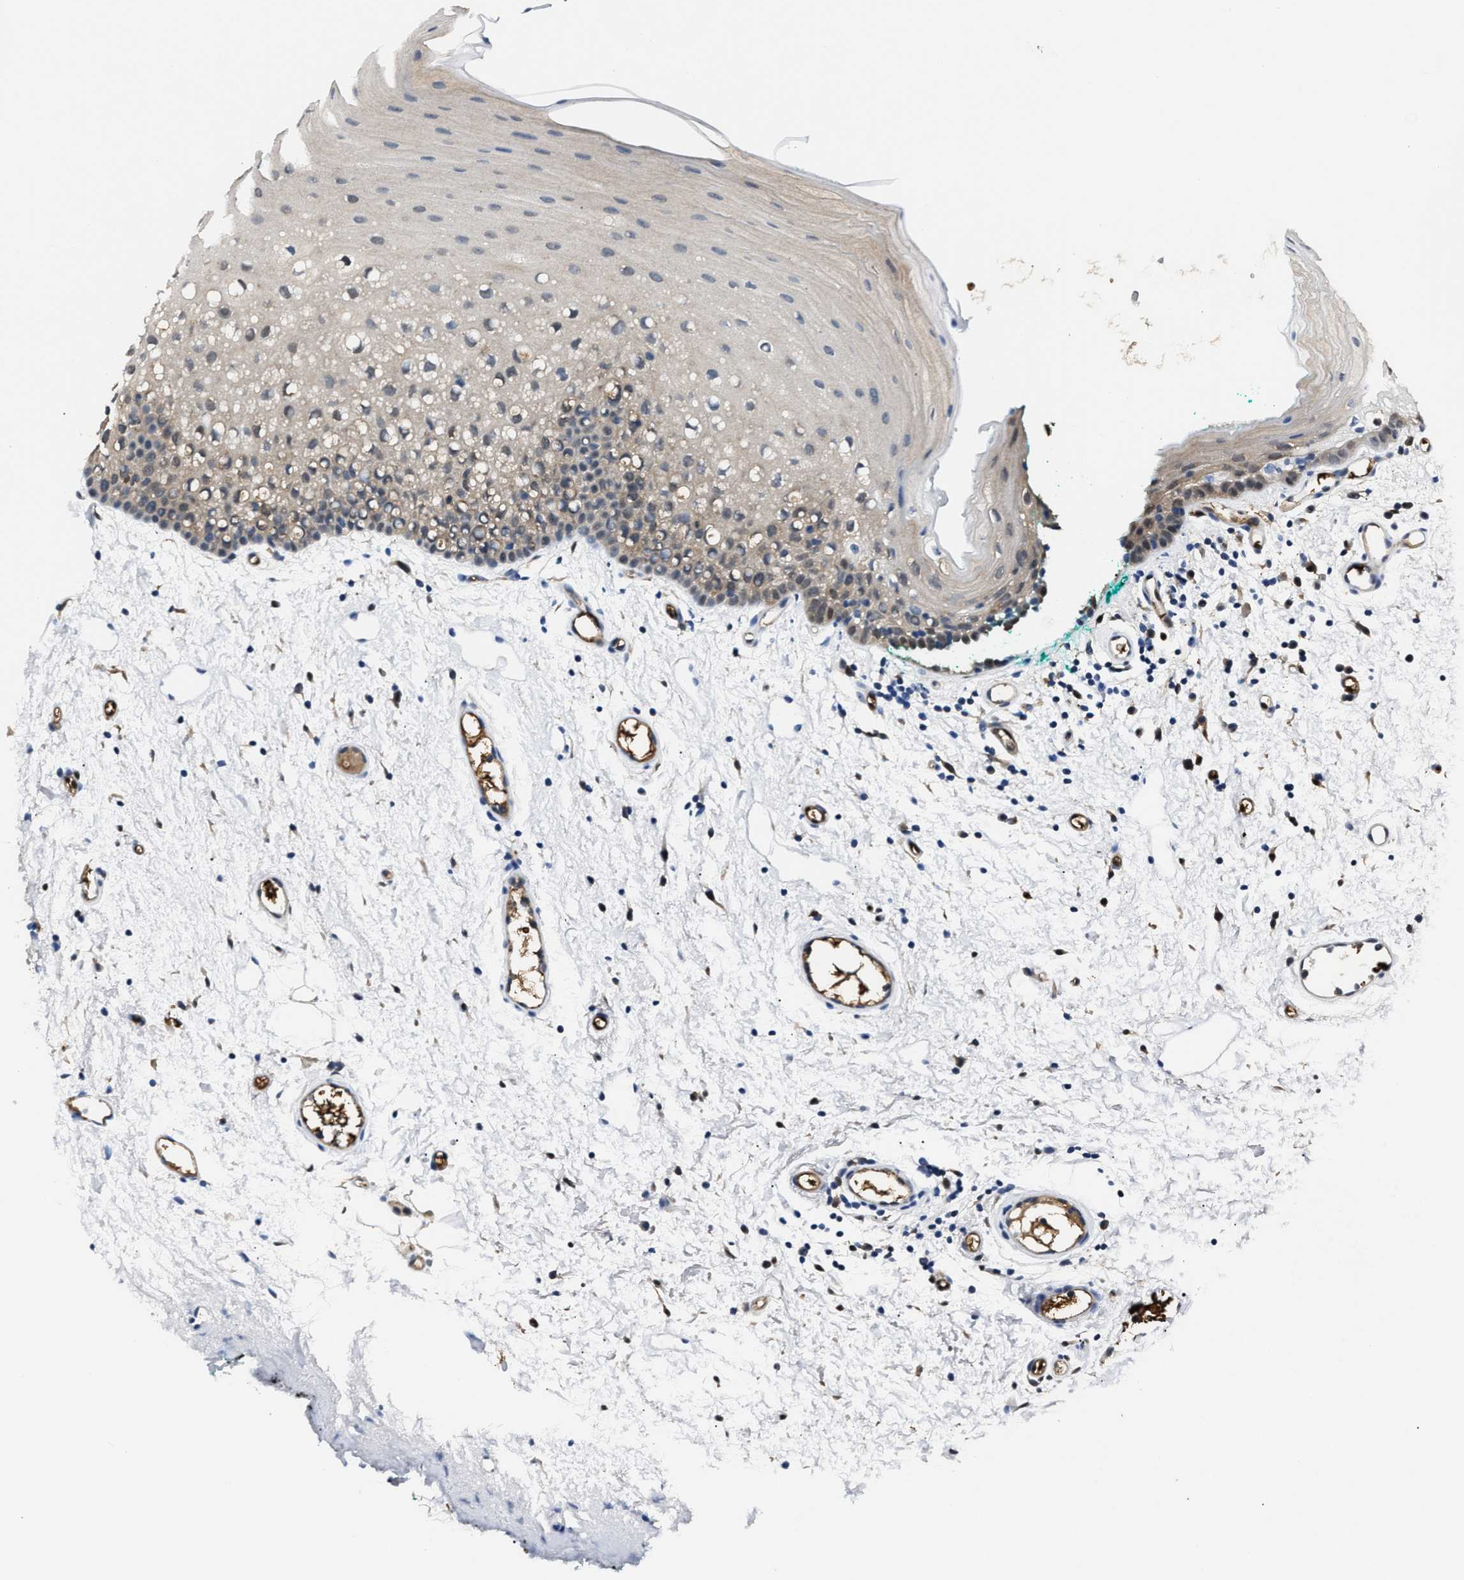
{"staining": {"intensity": "weak", "quantity": "25%-75%", "location": "cytoplasmic/membranous,nuclear"}, "tissue": "oral mucosa", "cell_type": "Squamous epithelial cells", "image_type": "normal", "snomed": [{"axis": "morphology", "description": "Normal tissue, NOS"}, {"axis": "morphology", "description": "Squamous cell carcinoma, NOS"}, {"axis": "topography", "description": "Oral tissue"}, {"axis": "topography", "description": "Salivary gland"}, {"axis": "topography", "description": "Head-Neck"}], "caption": "Immunohistochemistry image of normal oral mucosa: oral mucosa stained using IHC displays low levels of weak protein expression localized specifically in the cytoplasmic/membranous,nuclear of squamous epithelial cells, appearing as a cytoplasmic/membranous,nuclear brown color.", "gene": "PPA1", "patient": {"sex": "female", "age": 62}}